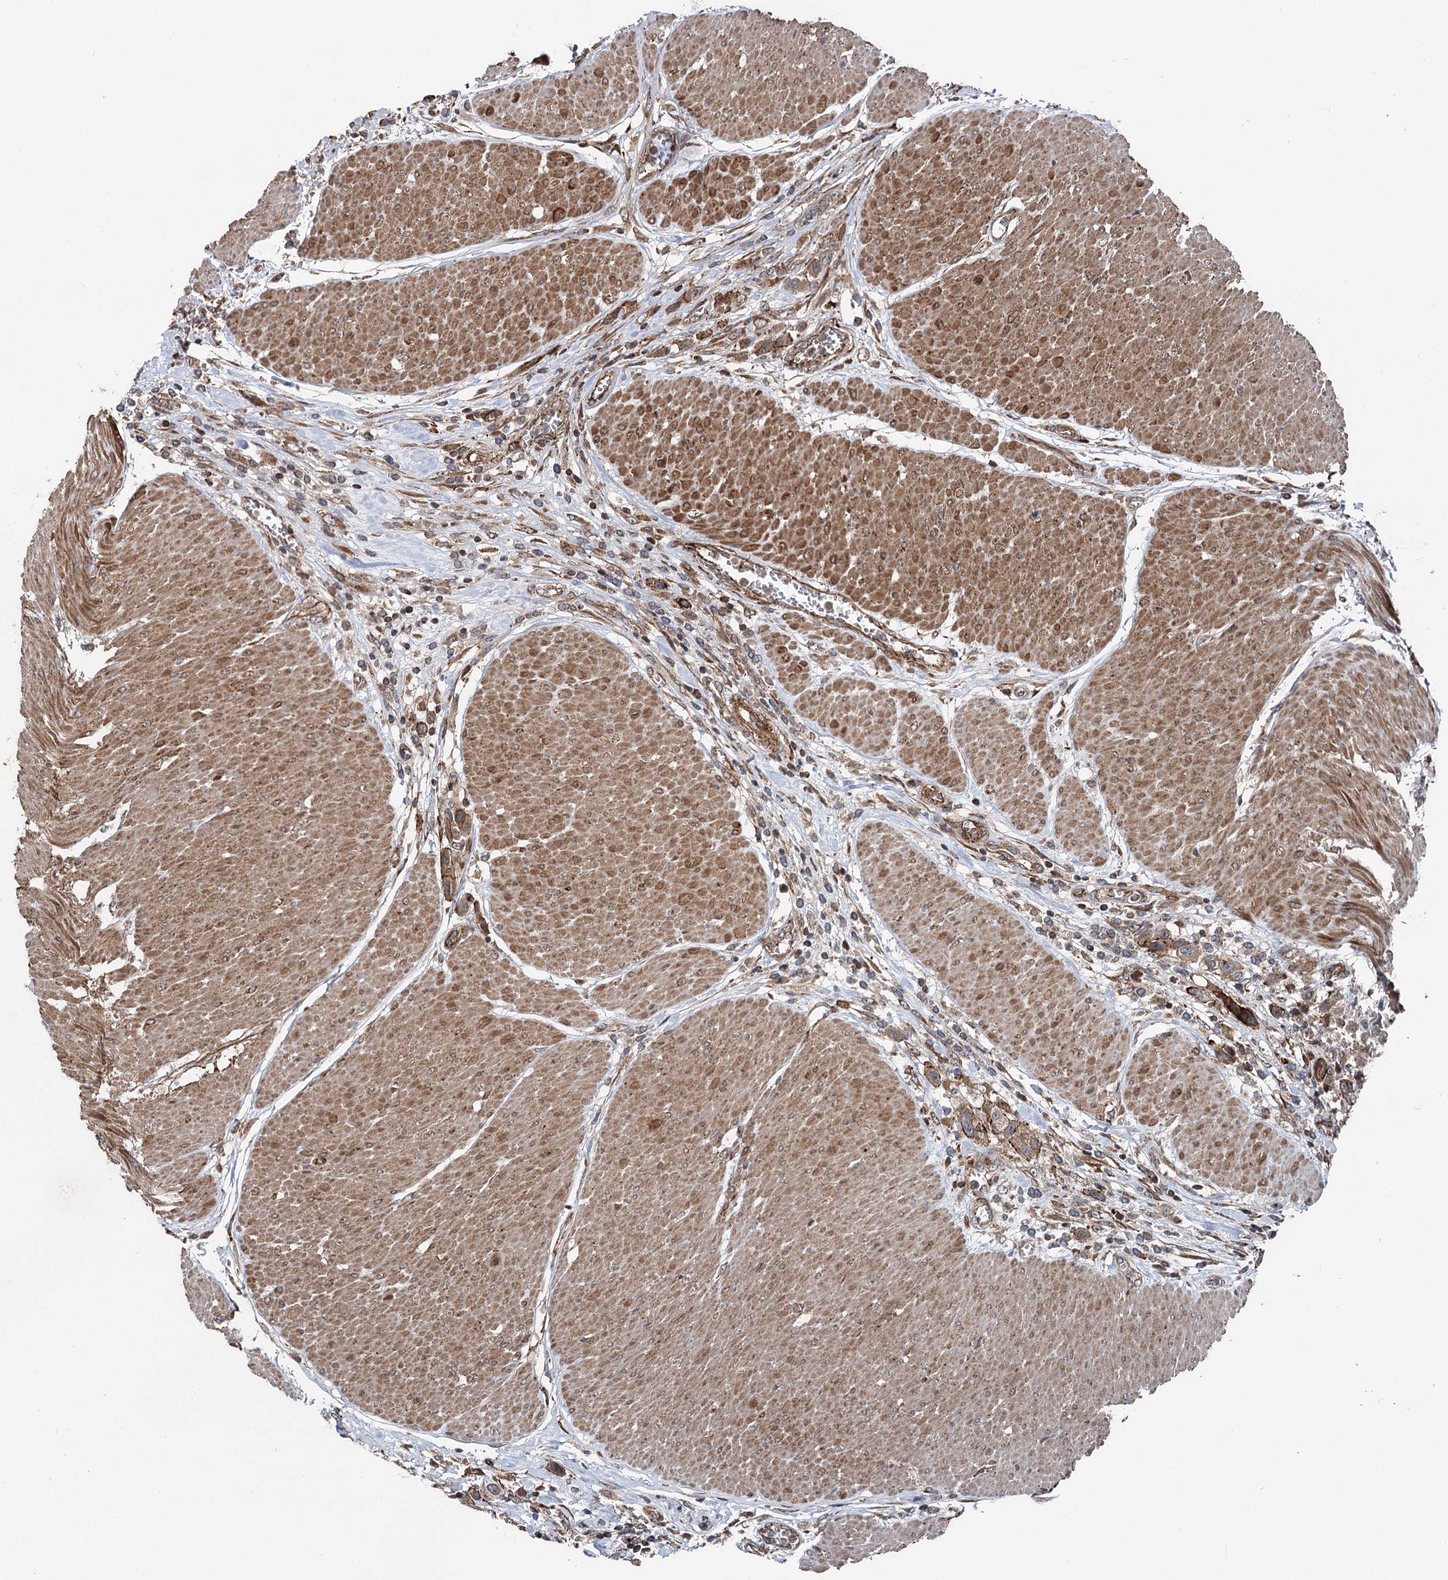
{"staining": {"intensity": "moderate", "quantity": ">75%", "location": "cytoplasmic/membranous"}, "tissue": "urothelial cancer", "cell_type": "Tumor cells", "image_type": "cancer", "snomed": [{"axis": "morphology", "description": "Urothelial carcinoma, High grade"}, {"axis": "topography", "description": "Urinary bladder"}], "caption": "Moderate cytoplasmic/membranous expression is identified in approximately >75% of tumor cells in urothelial carcinoma (high-grade).", "gene": "ITFG2", "patient": {"sex": "male", "age": 50}}